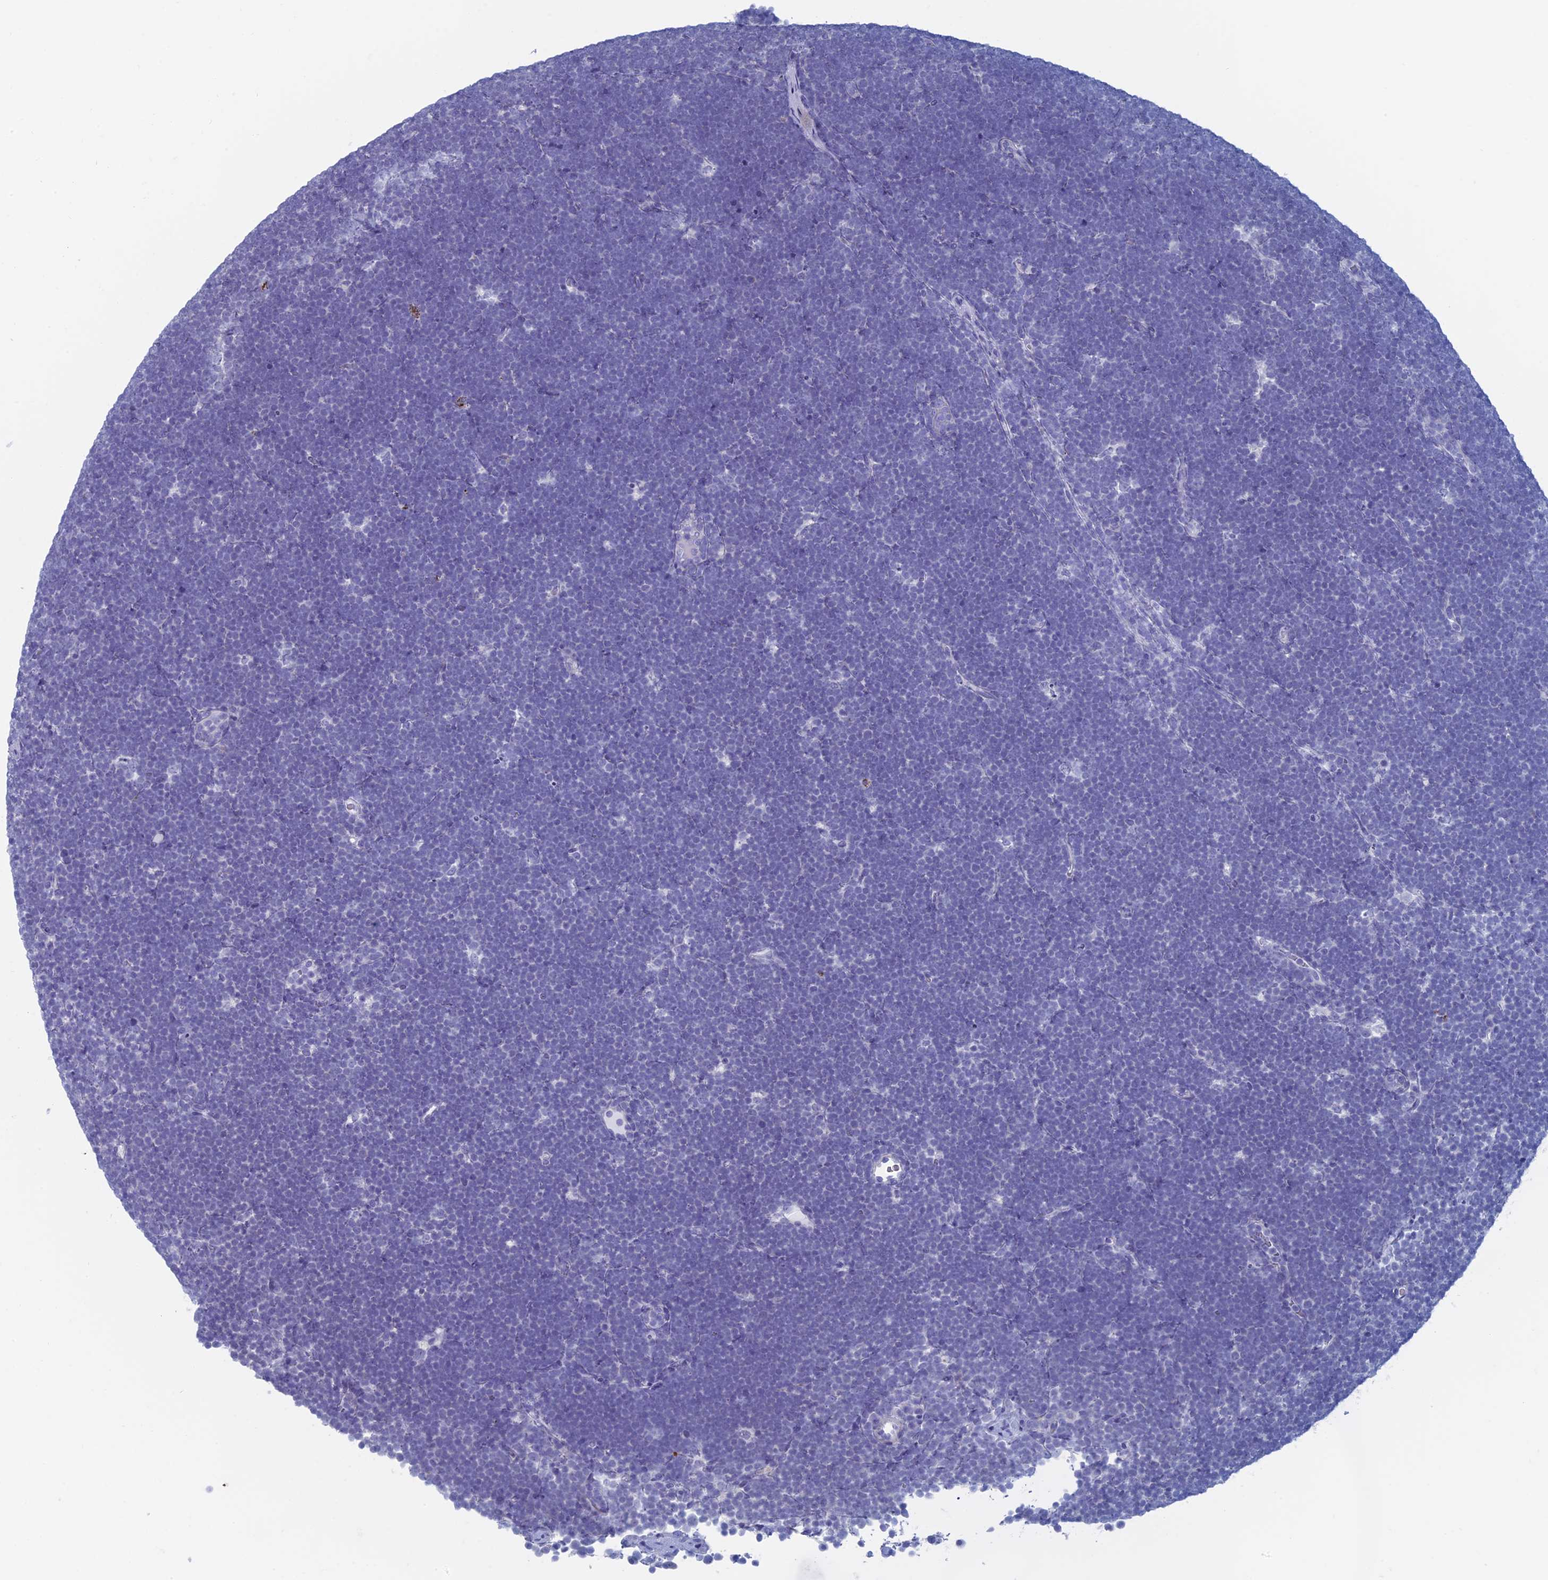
{"staining": {"intensity": "negative", "quantity": "none", "location": "none"}, "tissue": "lymphoma", "cell_type": "Tumor cells", "image_type": "cancer", "snomed": [{"axis": "morphology", "description": "Malignant lymphoma, non-Hodgkin's type, High grade"}, {"axis": "topography", "description": "Lymph node"}], "caption": "Tumor cells show no significant protein staining in lymphoma. The staining was performed using DAB to visualize the protein expression in brown, while the nuclei were stained in blue with hematoxylin (Magnification: 20x).", "gene": "ALMS1", "patient": {"sex": "male", "age": 13}}